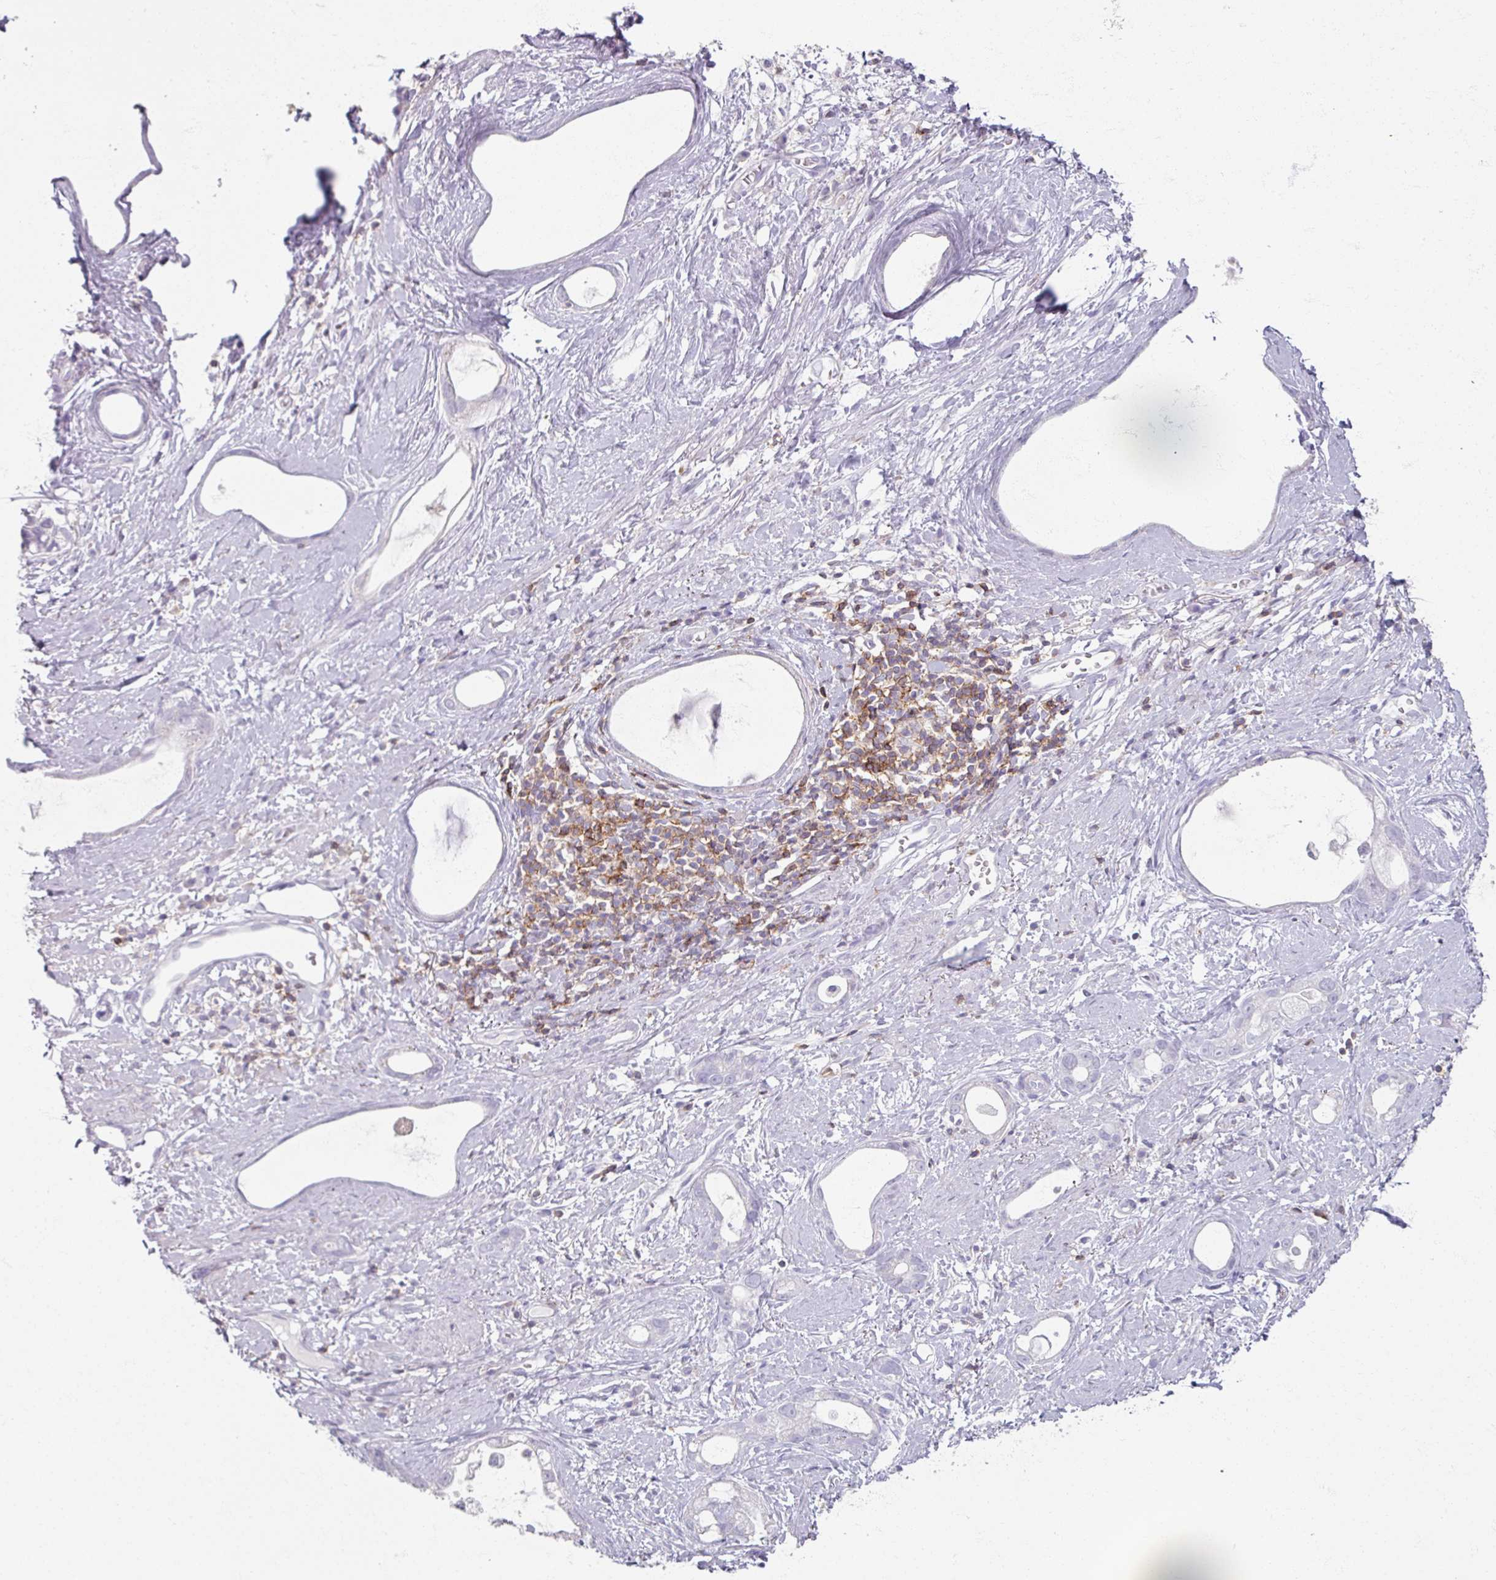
{"staining": {"intensity": "negative", "quantity": "none", "location": "none"}, "tissue": "stomach cancer", "cell_type": "Tumor cells", "image_type": "cancer", "snomed": [{"axis": "morphology", "description": "Adenocarcinoma, NOS"}, {"axis": "topography", "description": "Stomach"}], "caption": "Stomach cancer stained for a protein using immunohistochemistry exhibits no expression tumor cells.", "gene": "PTPRC", "patient": {"sex": "male", "age": 55}}